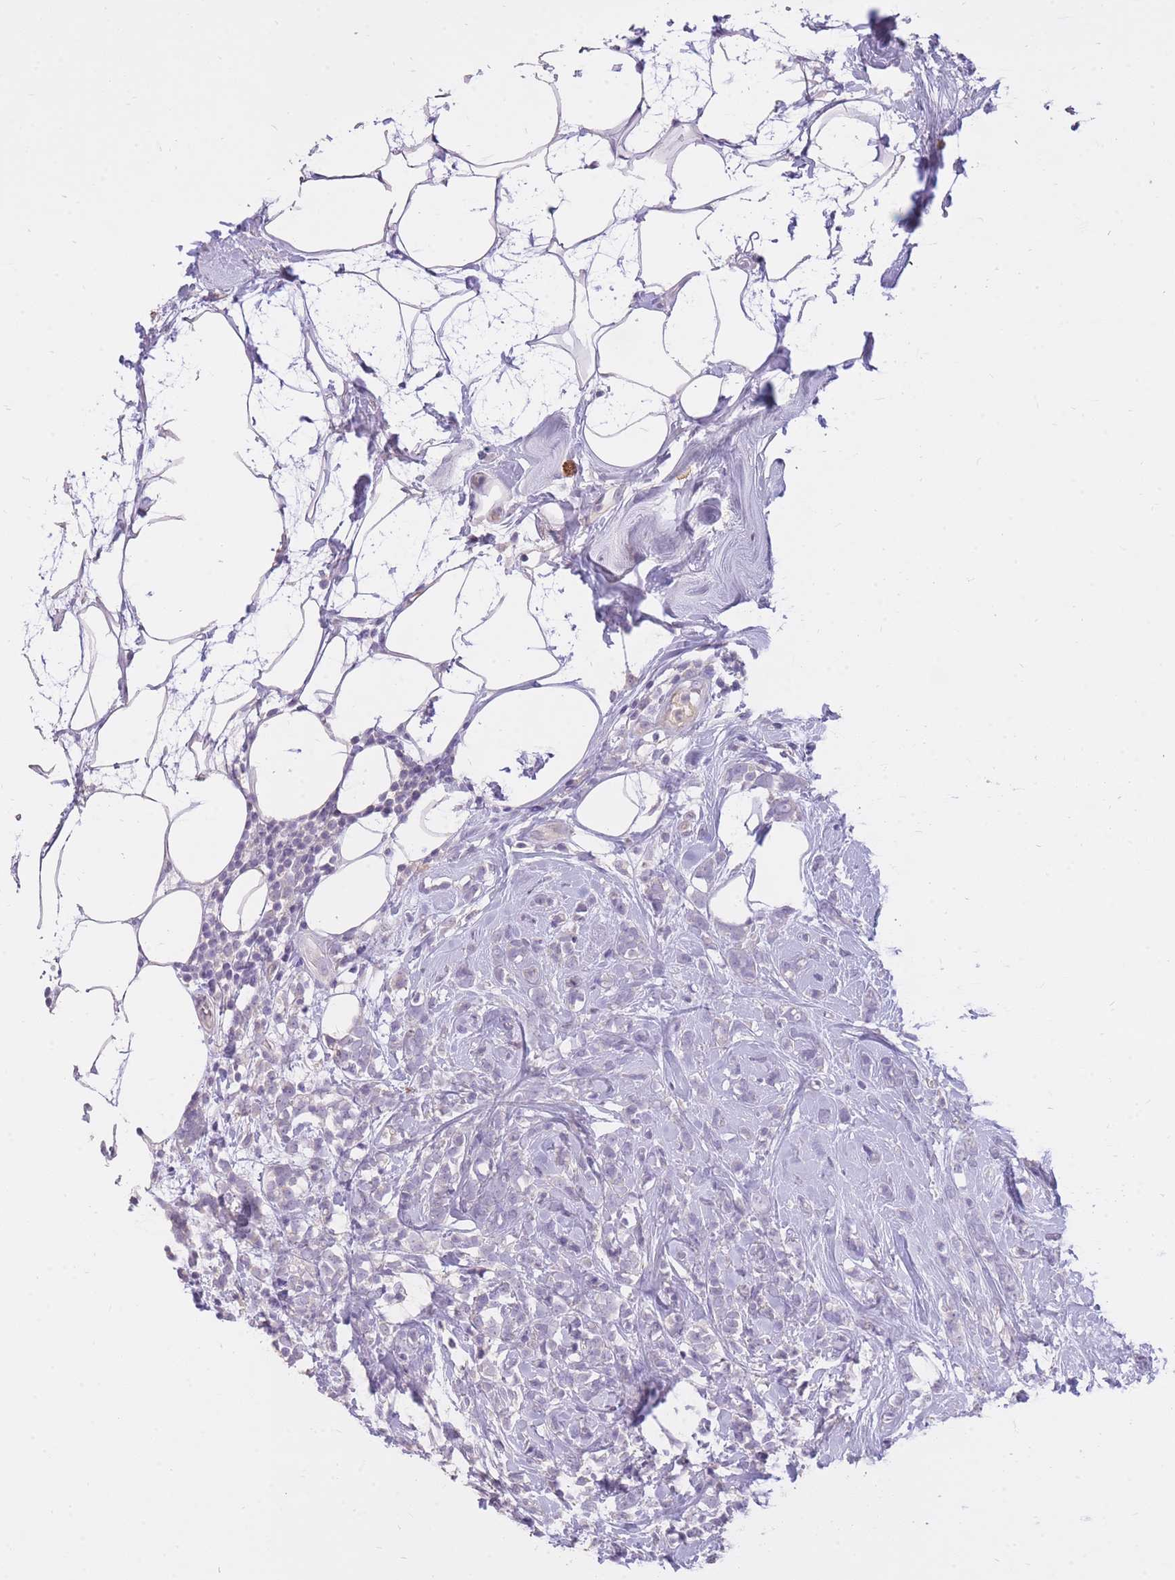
{"staining": {"intensity": "negative", "quantity": "none", "location": "none"}, "tissue": "breast cancer", "cell_type": "Tumor cells", "image_type": "cancer", "snomed": [{"axis": "morphology", "description": "Lobular carcinoma"}, {"axis": "topography", "description": "Breast"}], "caption": "Breast cancer (lobular carcinoma) was stained to show a protein in brown. There is no significant positivity in tumor cells.", "gene": "FRG2C", "patient": {"sex": "female", "age": 58}}